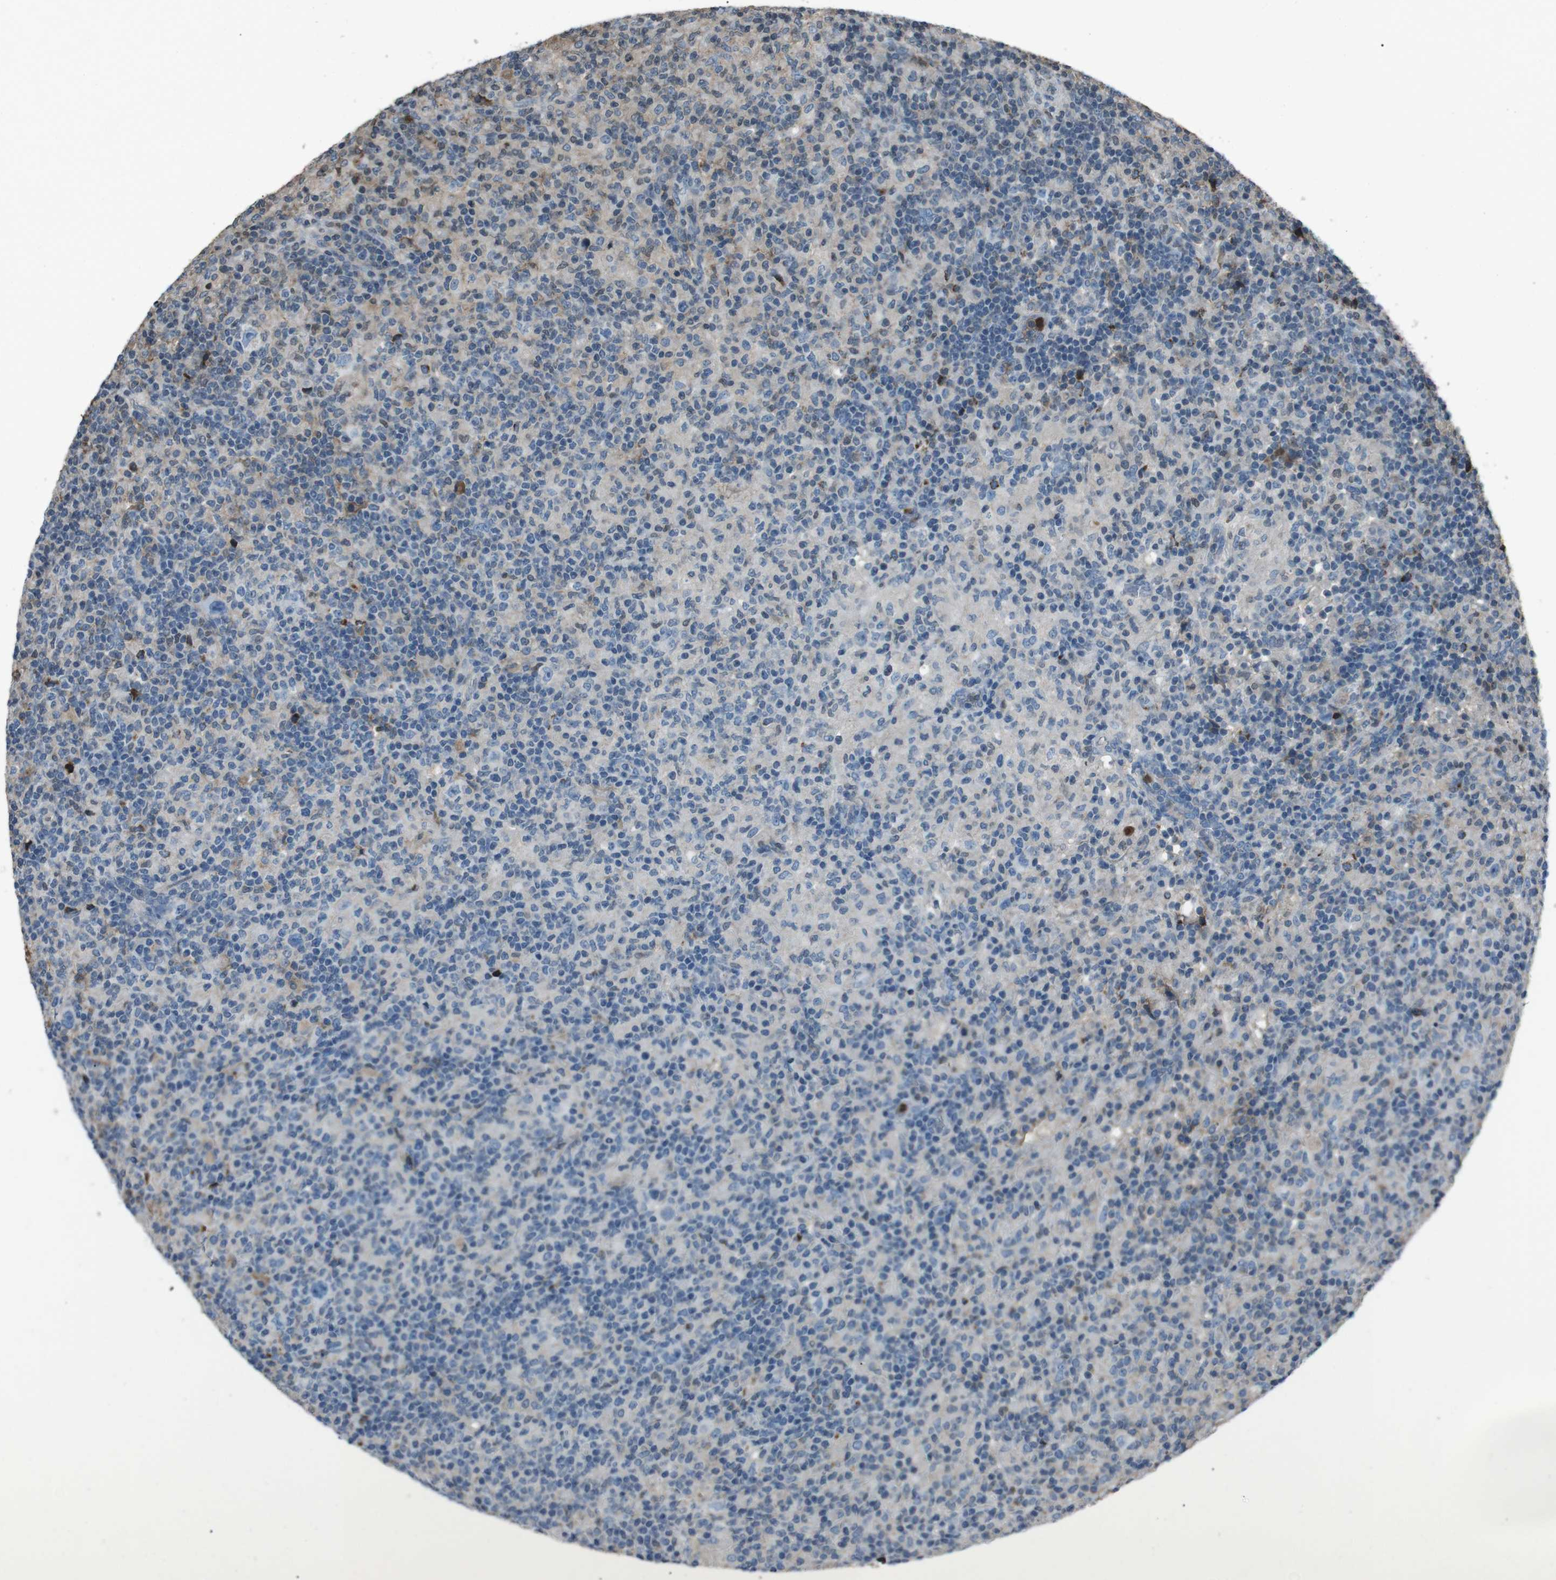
{"staining": {"intensity": "negative", "quantity": "none", "location": "none"}, "tissue": "lymphoma", "cell_type": "Tumor cells", "image_type": "cancer", "snomed": [{"axis": "morphology", "description": "Hodgkin's disease, NOS"}, {"axis": "topography", "description": "Lymph node"}], "caption": "Protein analysis of Hodgkin's disease reveals no significant expression in tumor cells.", "gene": "UGT1A6", "patient": {"sex": "male", "age": 70}}